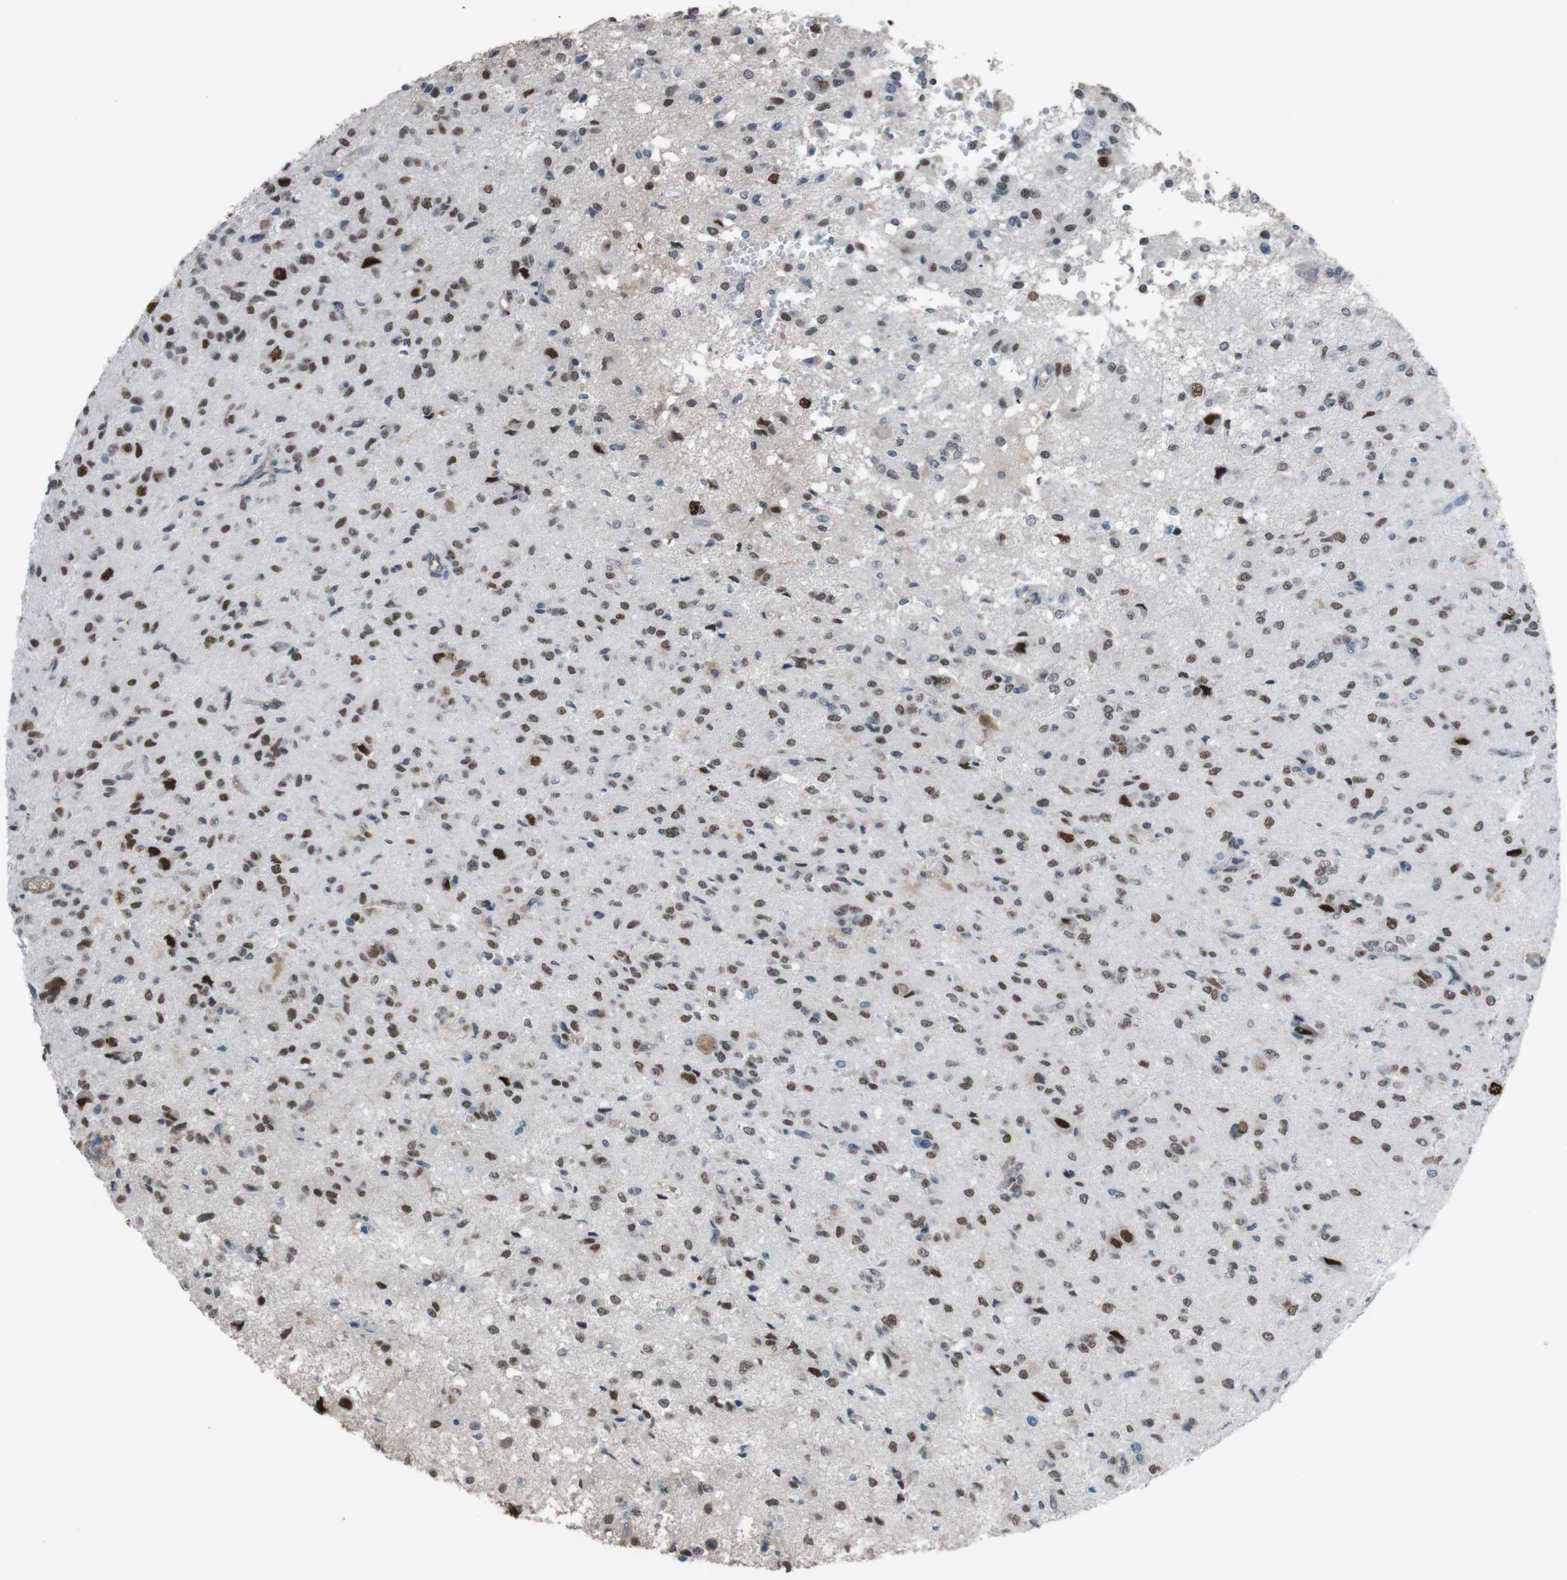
{"staining": {"intensity": "strong", "quantity": ">75%", "location": "nuclear"}, "tissue": "glioma", "cell_type": "Tumor cells", "image_type": "cancer", "snomed": [{"axis": "morphology", "description": "Glioma, malignant, High grade"}, {"axis": "topography", "description": "Brain"}], "caption": "Immunohistochemical staining of malignant glioma (high-grade) exhibits high levels of strong nuclear staining in approximately >75% of tumor cells.", "gene": "SUB1", "patient": {"sex": "female", "age": 59}}